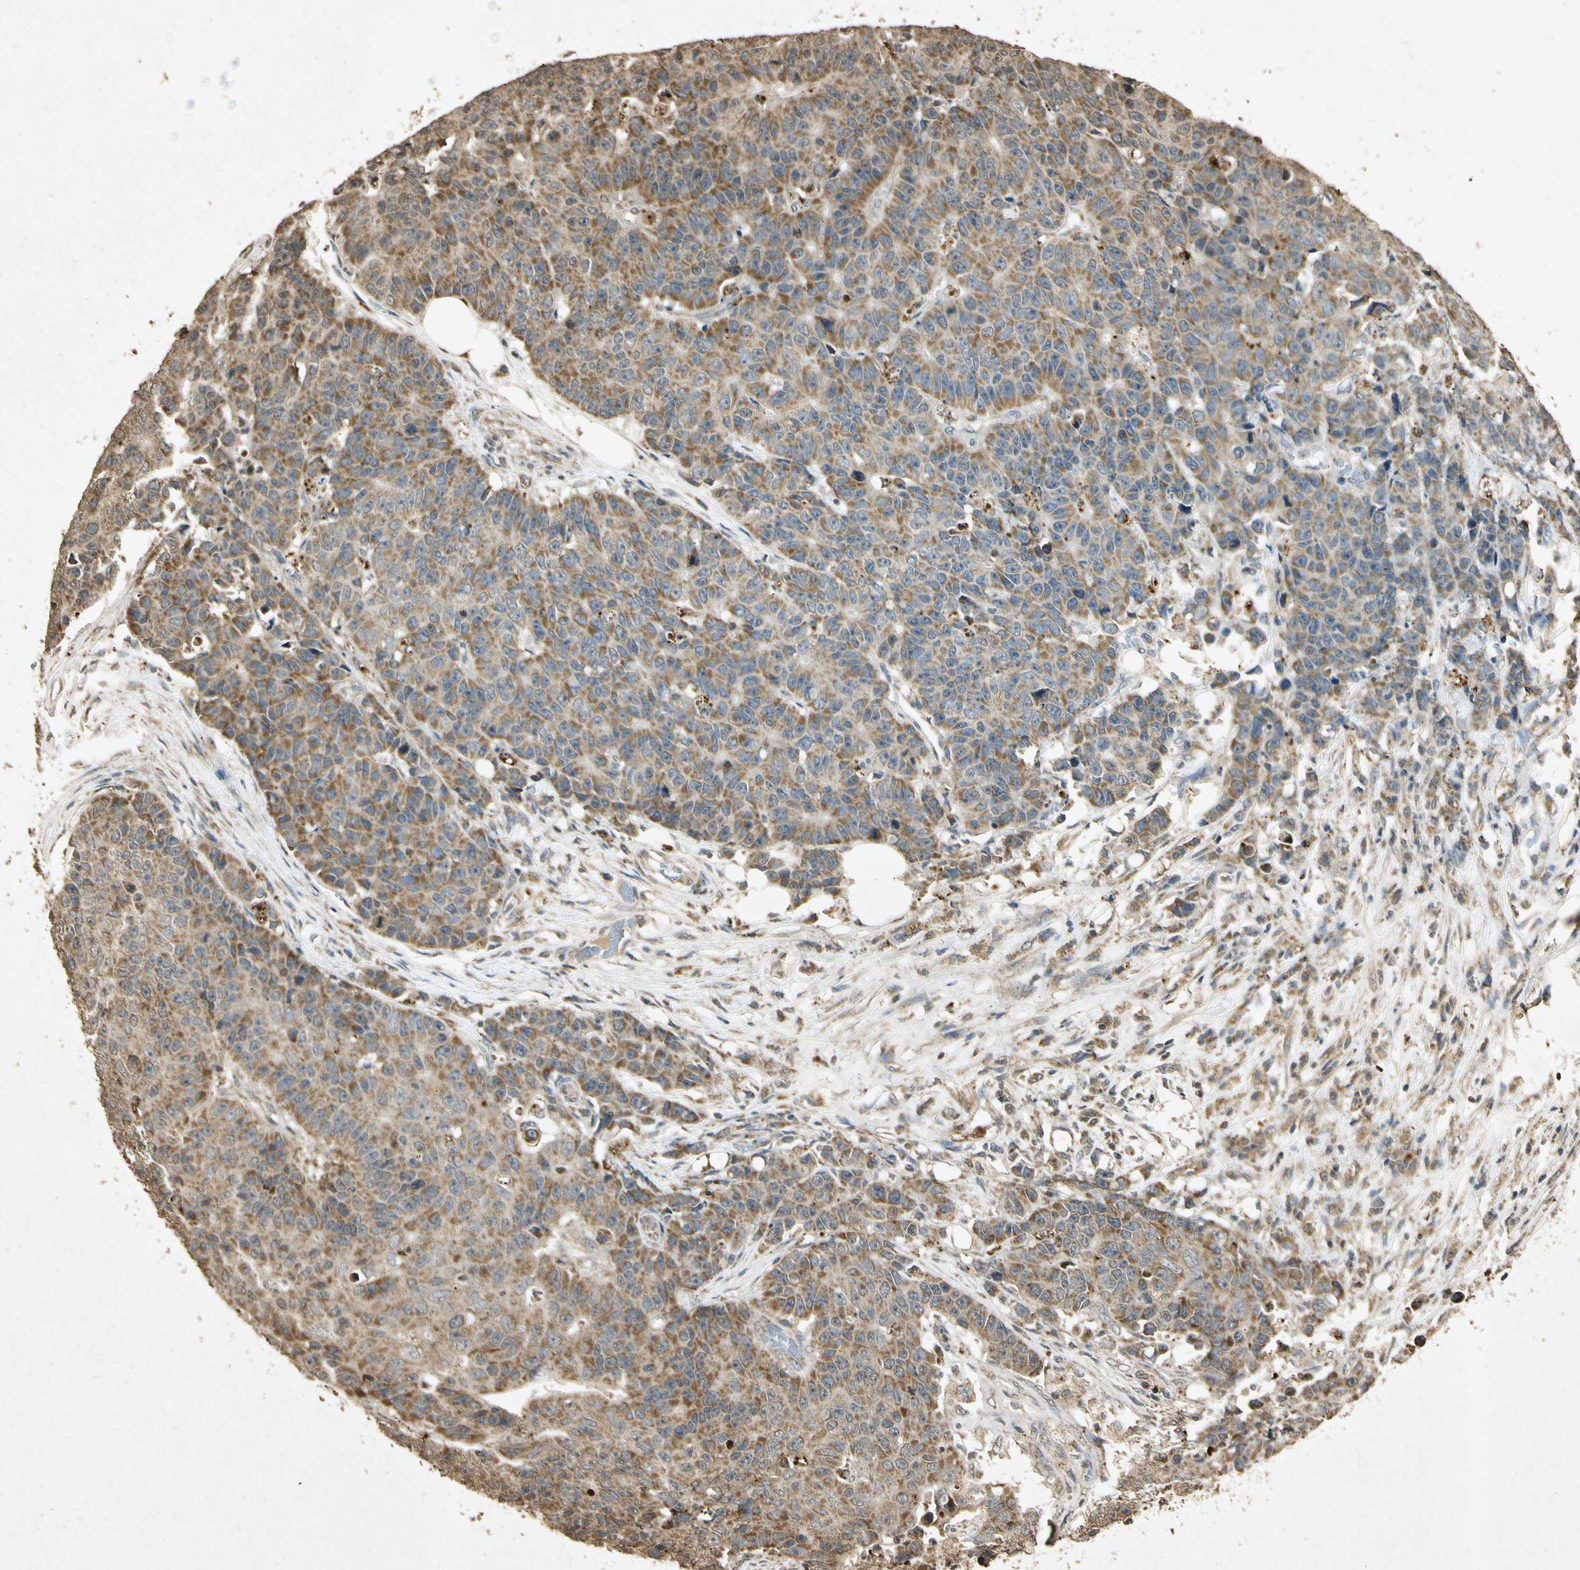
{"staining": {"intensity": "moderate", "quantity": "25%-75%", "location": "cytoplasmic/membranous"}, "tissue": "colorectal cancer", "cell_type": "Tumor cells", "image_type": "cancer", "snomed": [{"axis": "morphology", "description": "Adenocarcinoma, NOS"}, {"axis": "topography", "description": "Colon"}], "caption": "The histopathology image exhibits immunohistochemical staining of colorectal adenocarcinoma. There is moderate cytoplasmic/membranous expression is seen in approximately 25%-75% of tumor cells.", "gene": "PRDX3", "patient": {"sex": "female", "age": 86}}